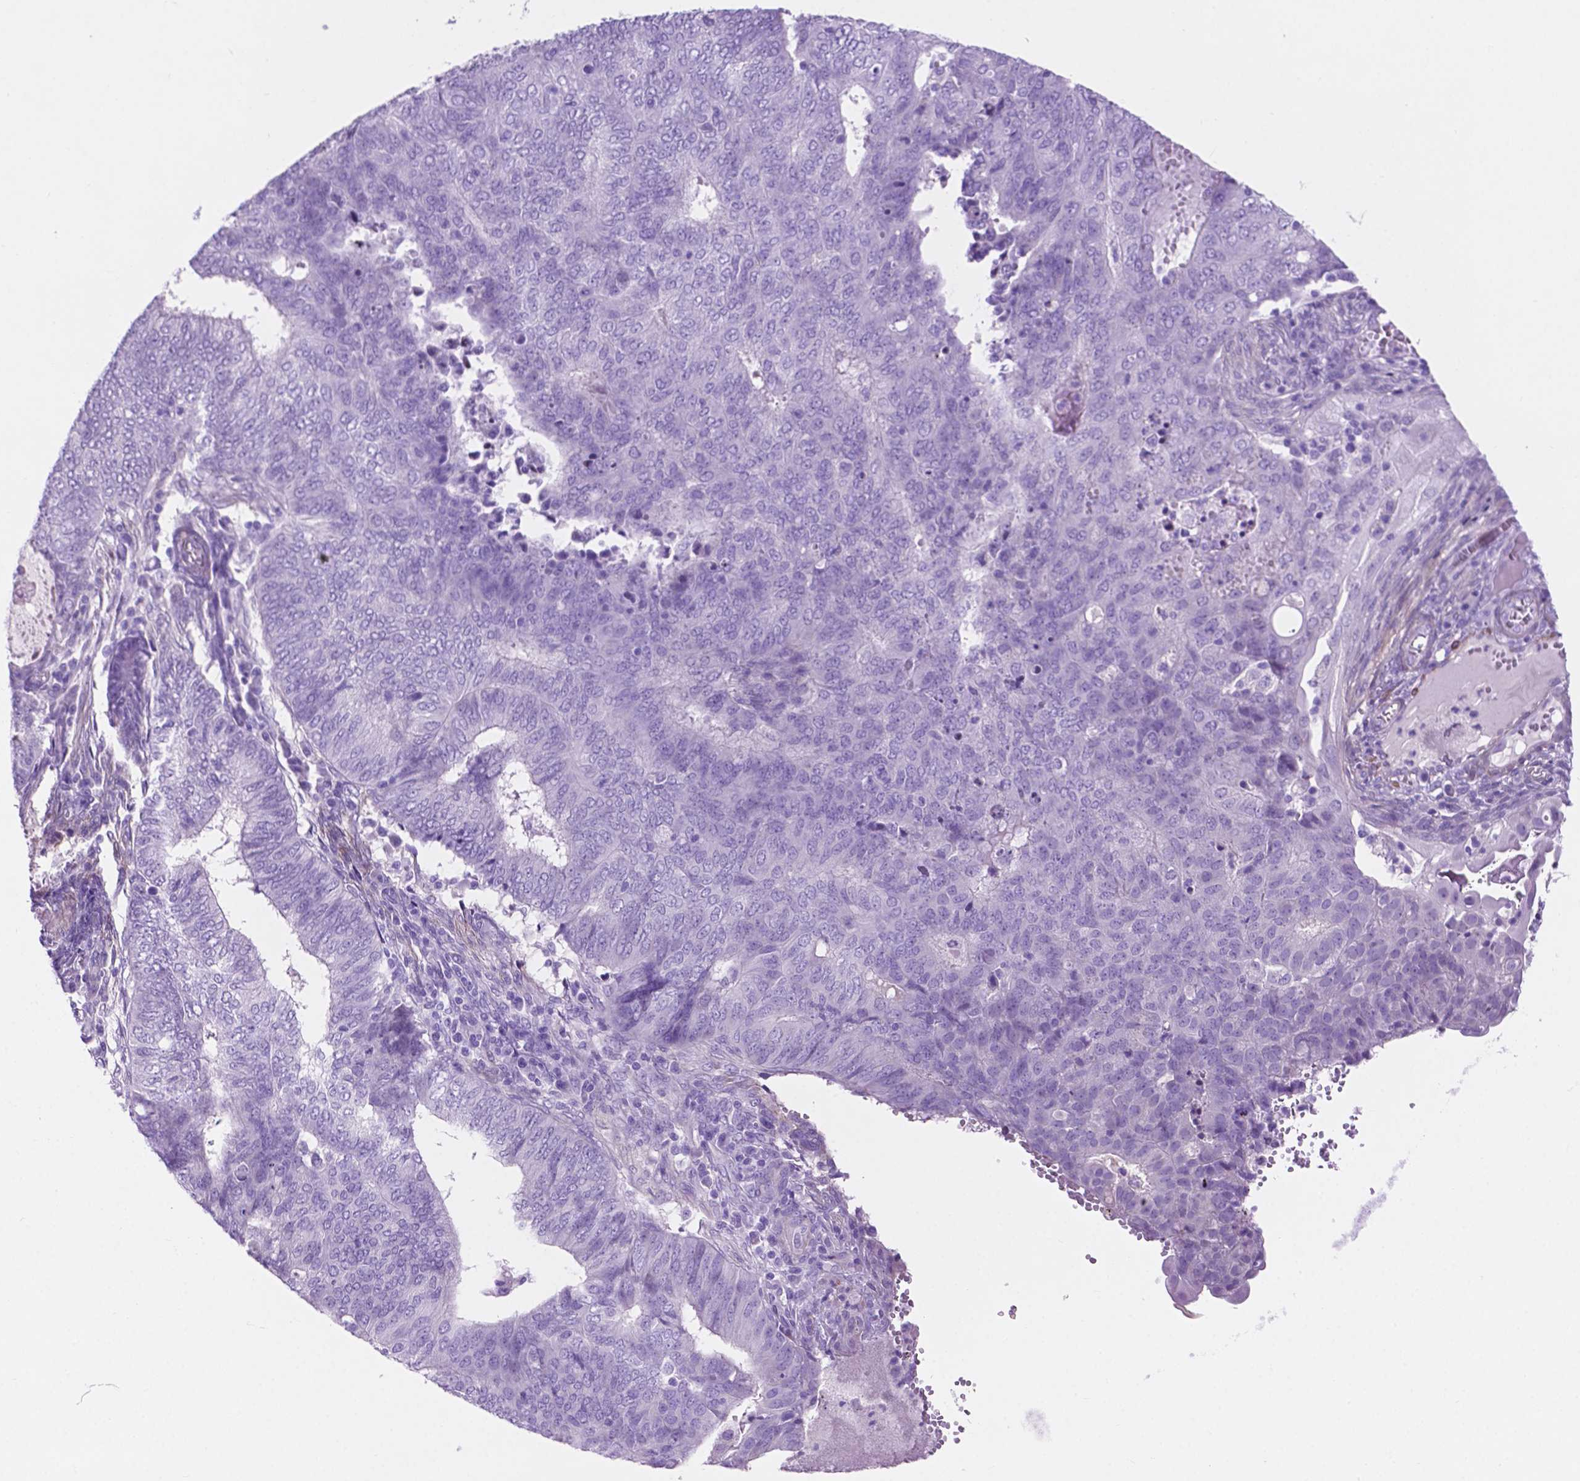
{"staining": {"intensity": "negative", "quantity": "none", "location": "none"}, "tissue": "endometrial cancer", "cell_type": "Tumor cells", "image_type": "cancer", "snomed": [{"axis": "morphology", "description": "Adenocarcinoma, NOS"}, {"axis": "topography", "description": "Endometrium"}], "caption": "An immunohistochemistry (IHC) image of adenocarcinoma (endometrial) is shown. There is no staining in tumor cells of adenocarcinoma (endometrial).", "gene": "ASPG", "patient": {"sex": "female", "age": 62}}